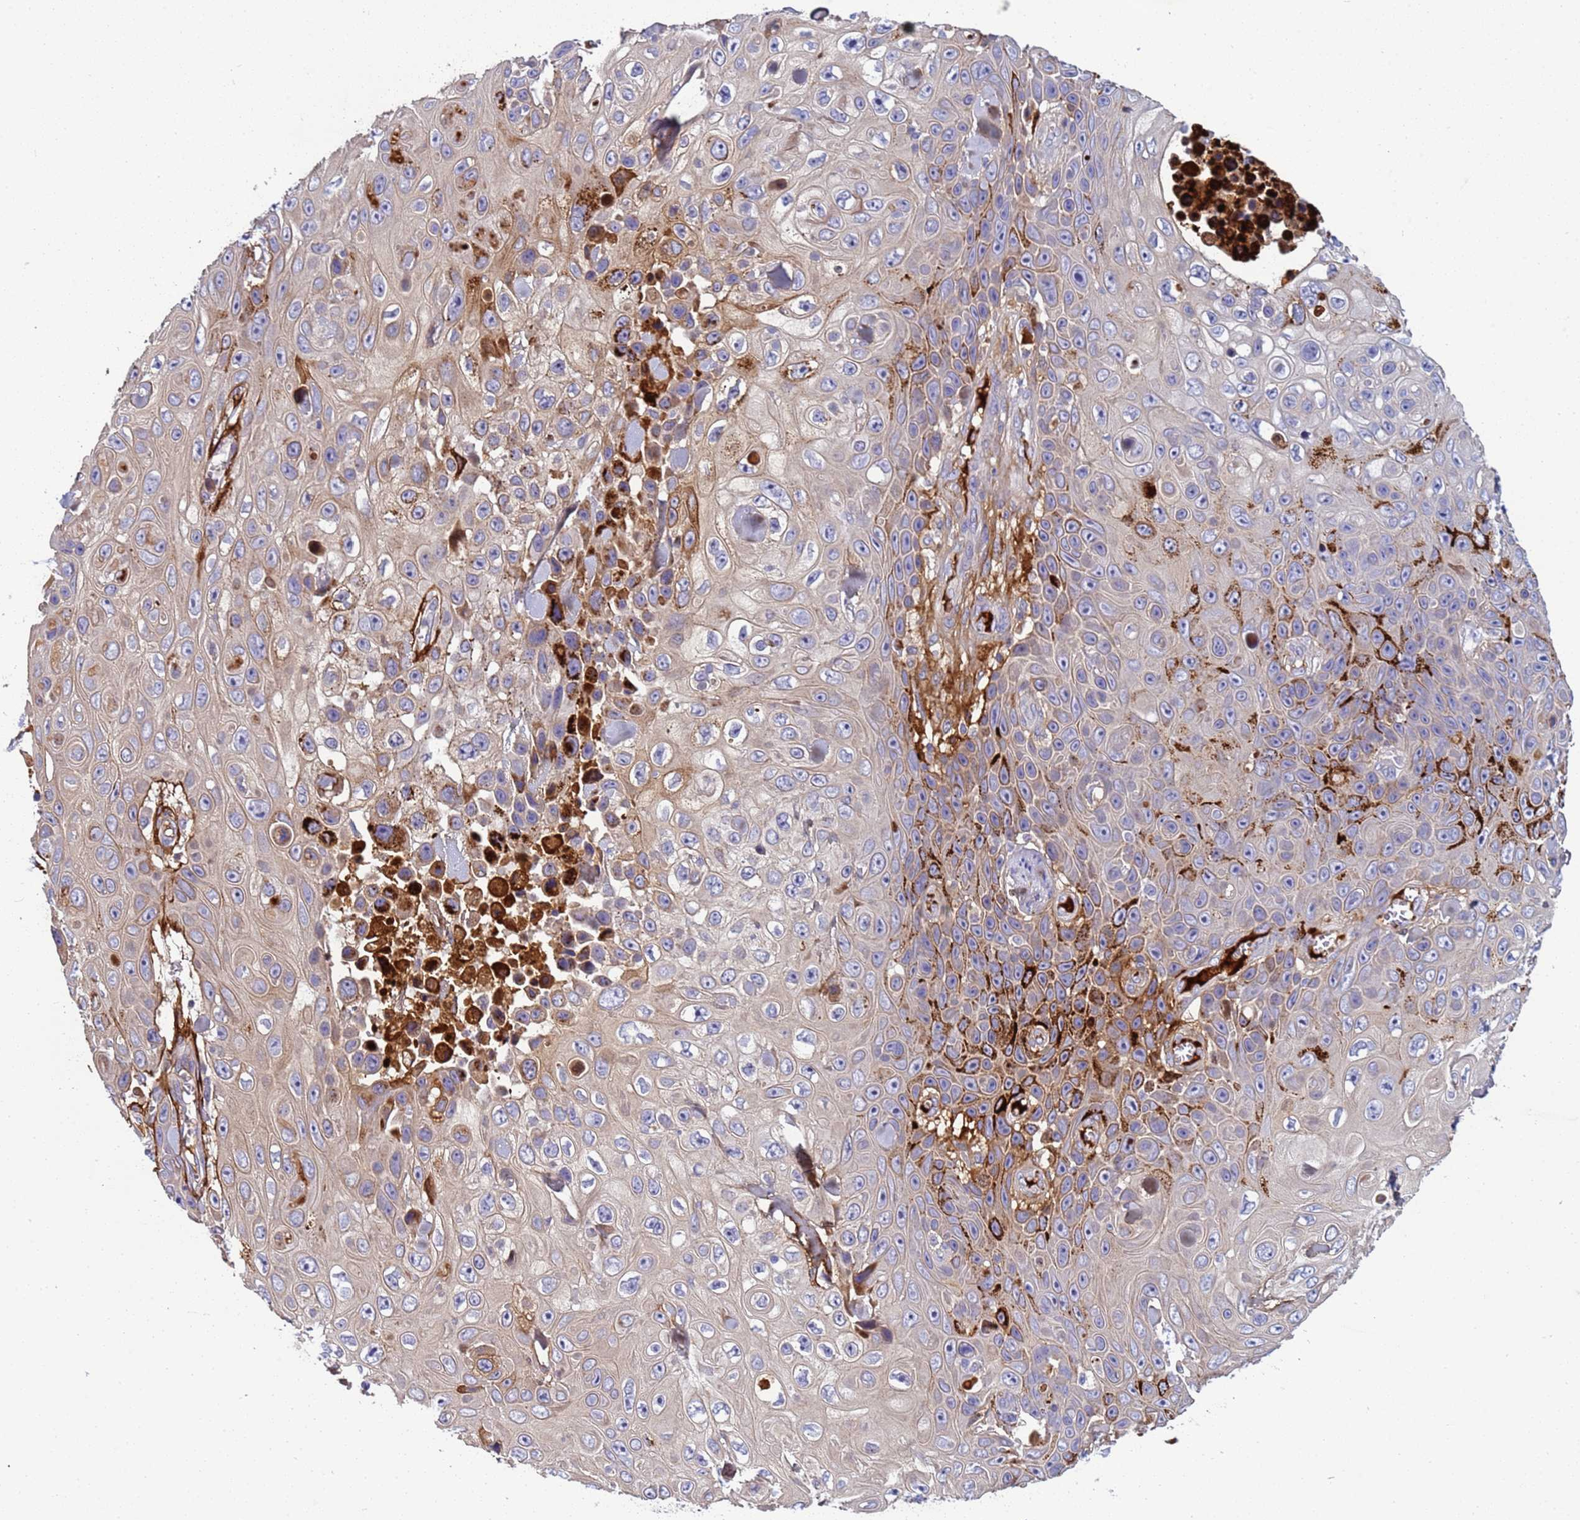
{"staining": {"intensity": "strong", "quantity": "<25%", "location": "cytoplasmic/membranous"}, "tissue": "skin cancer", "cell_type": "Tumor cells", "image_type": "cancer", "snomed": [{"axis": "morphology", "description": "Squamous cell carcinoma, NOS"}, {"axis": "topography", "description": "Skin"}], "caption": "Immunohistochemistry (IHC) photomicrograph of neoplastic tissue: human skin squamous cell carcinoma stained using IHC displays medium levels of strong protein expression localized specifically in the cytoplasmic/membranous of tumor cells, appearing as a cytoplasmic/membranous brown color.", "gene": "TRIM51", "patient": {"sex": "male", "age": 82}}